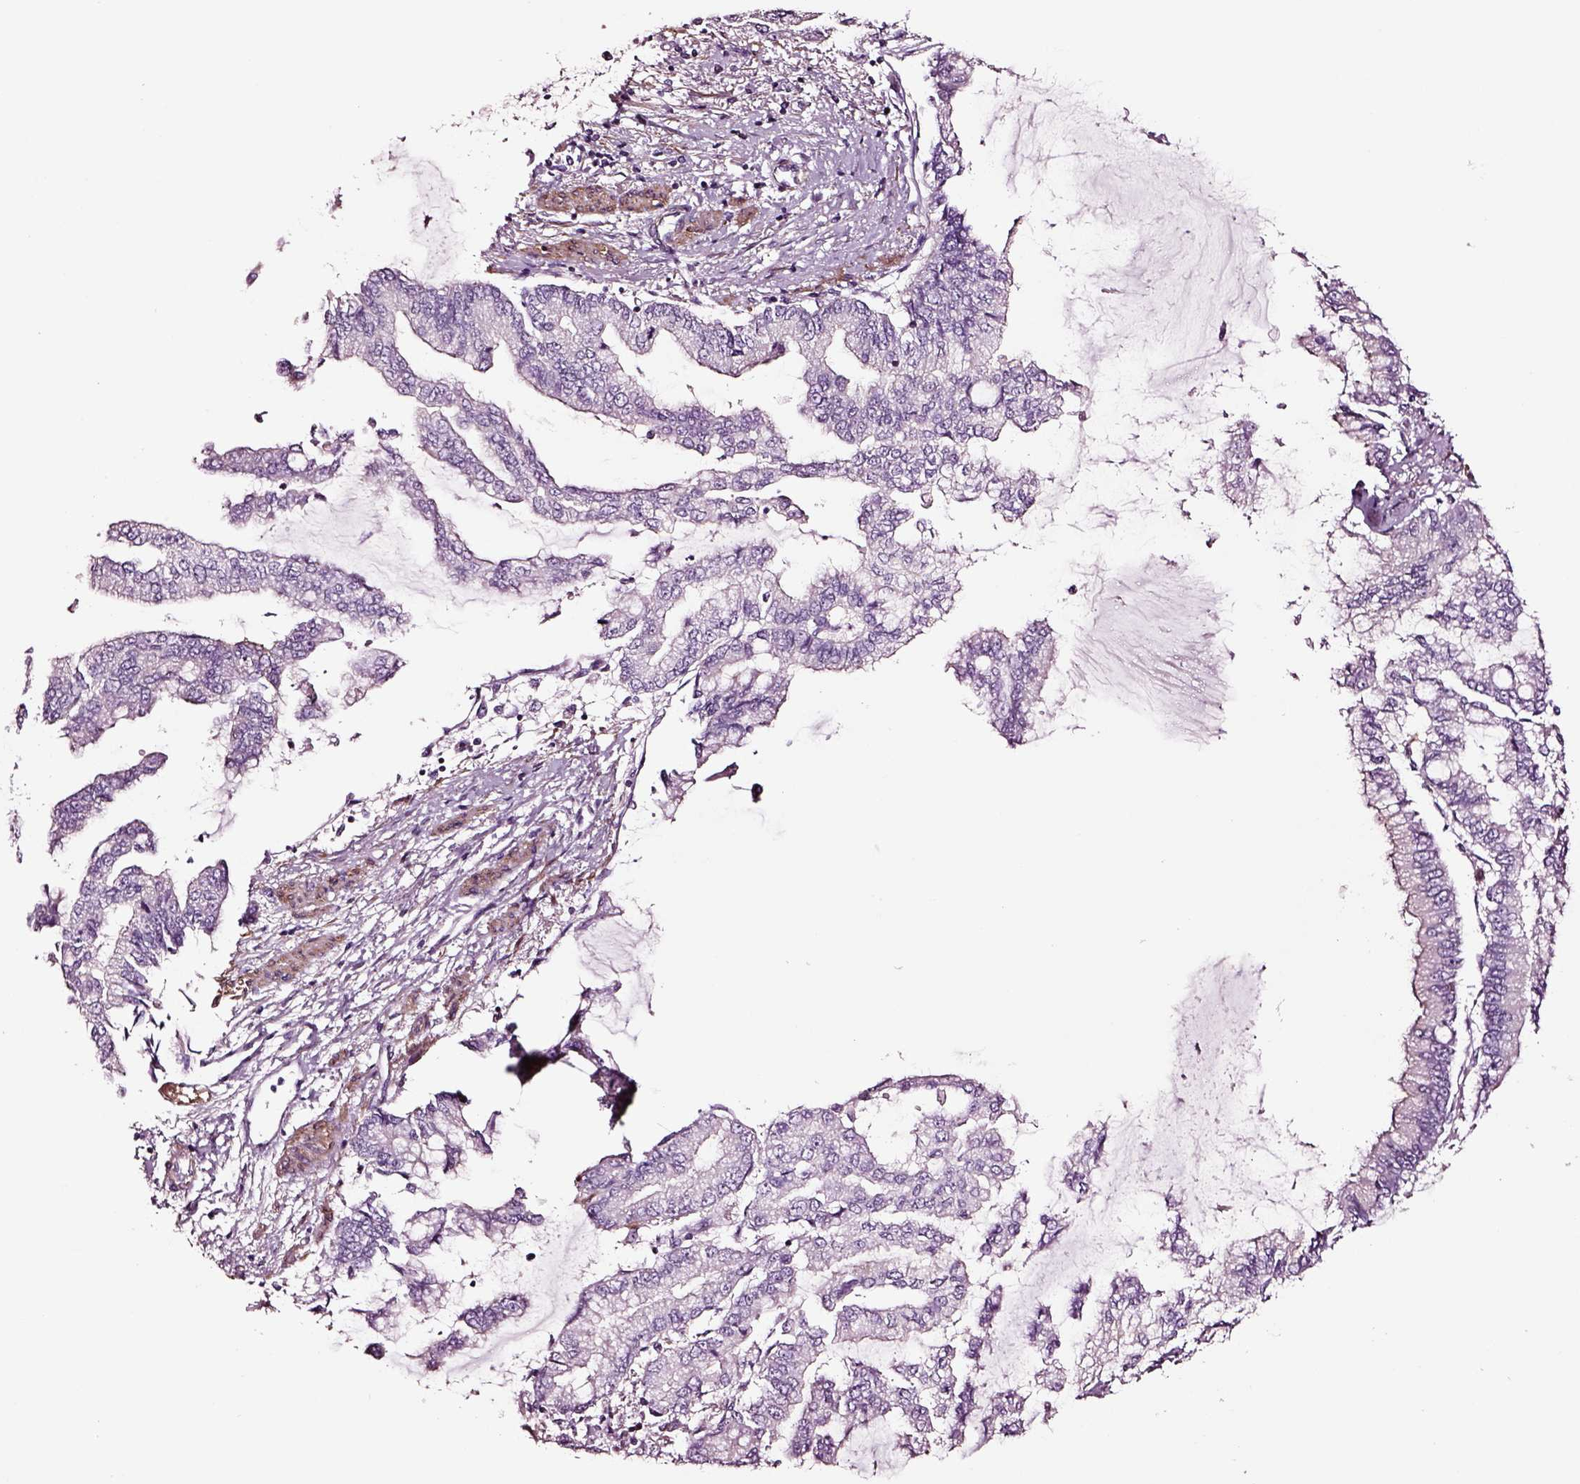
{"staining": {"intensity": "negative", "quantity": "none", "location": "none"}, "tissue": "stomach cancer", "cell_type": "Tumor cells", "image_type": "cancer", "snomed": [{"axis": "morphology", "description": "Adenocarcinoma, NOS"}, {"axis": "topography", "description": "Stomach, upper"}], "caption": "Stomach cancer stained for a protein using IHC displays no staining tumor cells.", "gene": "SOX10", "patient": {"sex": "female", "age": 74}}